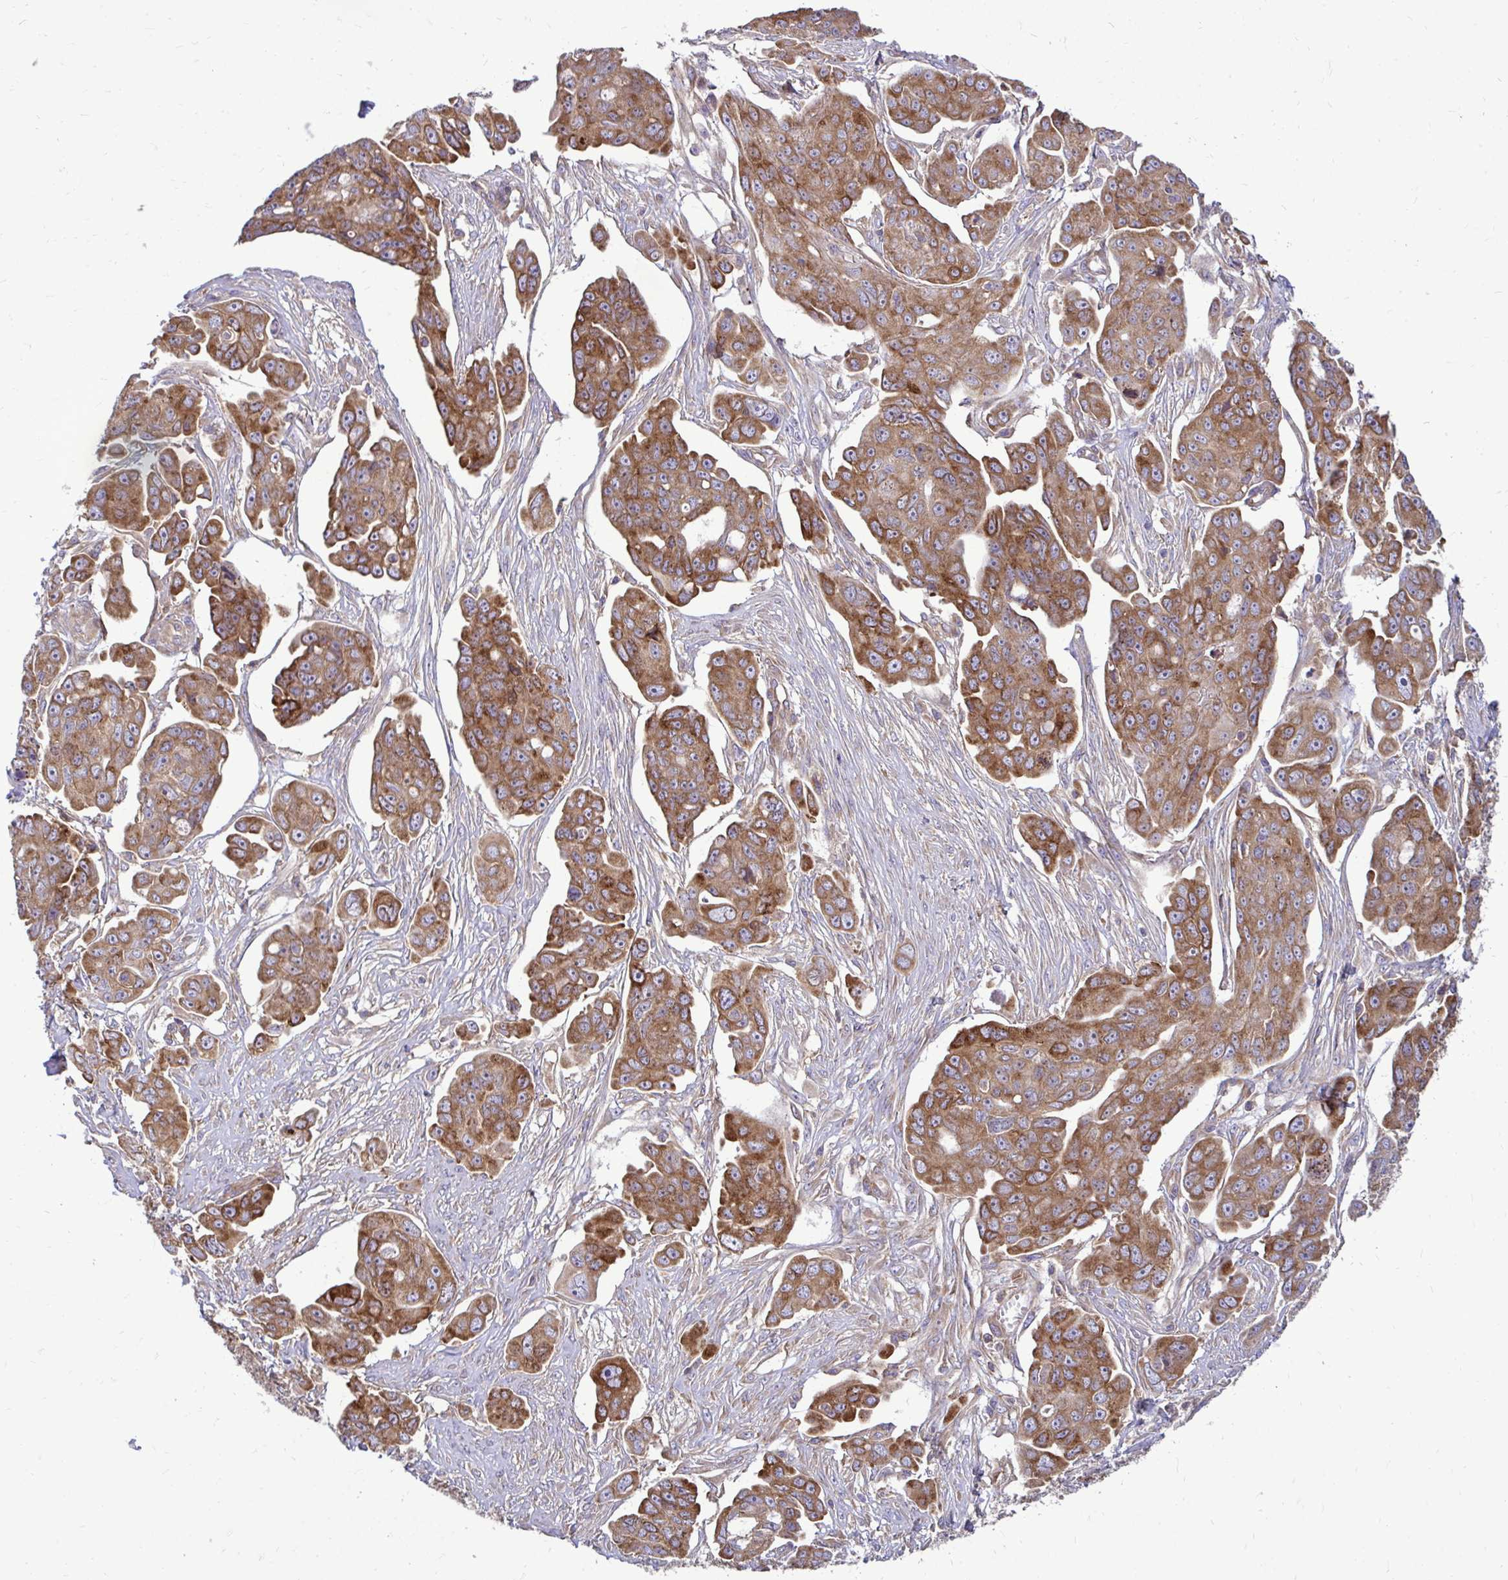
{"staining": {"intensity": "moderate", "quantity": ">75%", "location": "cytoplasmic/membranous"}, "tissue": "ovarian cancer", "cell_type": "Tumor cells", "image_type": "cancer", "snomed": [{"axis": "morphology", "description": "Carcinoma, endometroid"}, {"axis": "topography", "description": "Ovary"}], "caption": "Protein staining demonstrates moderate cytoplasmic/membranous expression in approximately >75% of tumor cells in ovarian endometroid carcinoma.", "gene": "FMR1", "patient": {"sex": "female", "age": 70}}